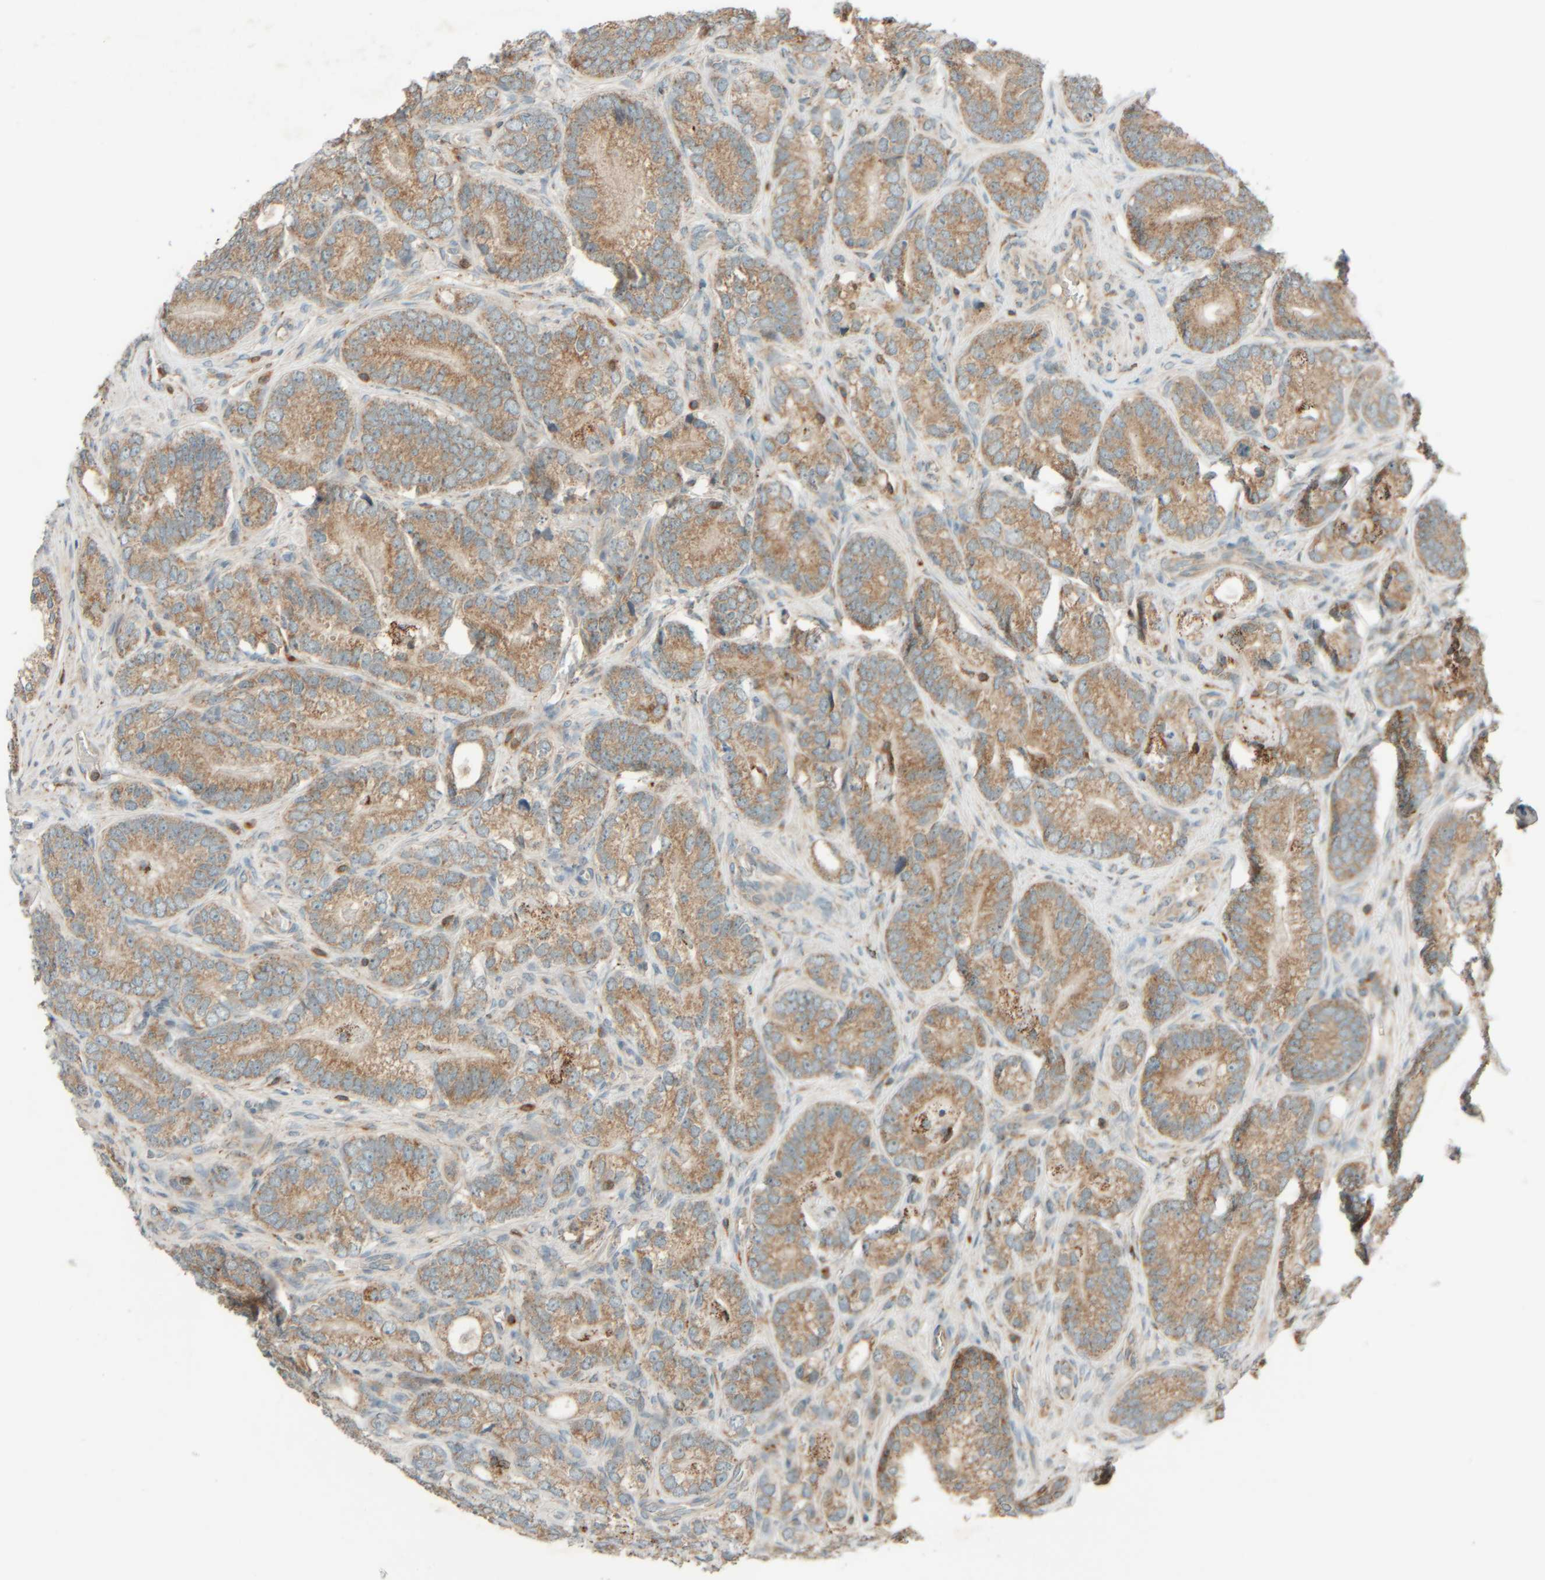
{"staining": {"intensity": "moderate", "quantity": ">75%", "location": "cytoplasmic/membranous"}, "tissue": "prostate cancer", "cell_type": "Tumor cells", "image_type": "cancer", "snomed": [{"axis": "morphology", "description": "Adenocarcinoma, High grade"}, {"axis": "topography", "description": "Prostate"}], "caption": "This is an image of immunohistochemistry (IHC) staining of prostate cancer (adenocarcinoma (high-grade)), which shows moderate positivity in the cytoplasmic/membranous of tumor cells.", "gene": "SPAG5", "patient": {"sex": "male", "age": 56}}